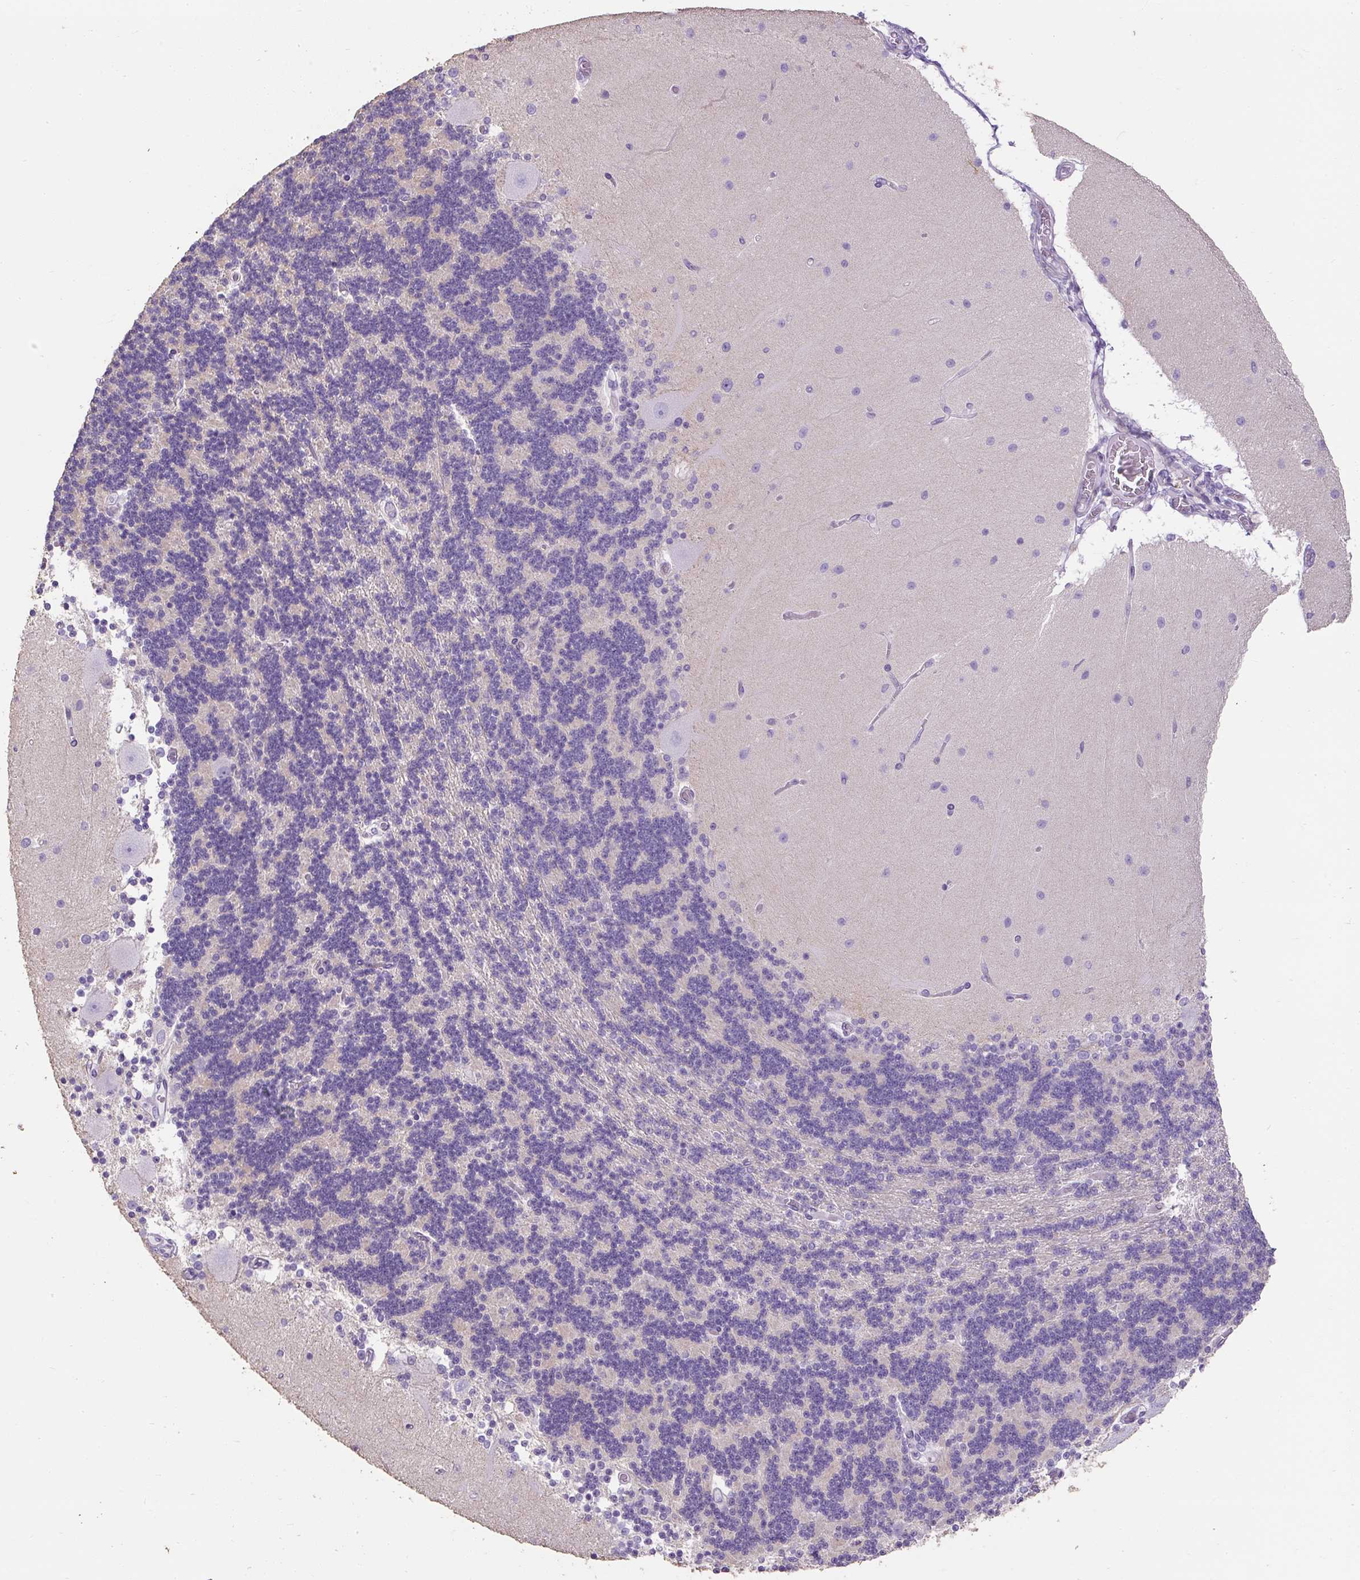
{"staining": {"intensity": "negative", "quantity": "none", "location": "none"}, "tissue": "cerebellum", "cell_type": "Cells in granular layer", "image_type": "normal", "snomed": [{"axis": "morphology", "description": "Normal tissue, NOS"}, {"axis": "topography", "description": "Cerebellum"}], "caption": "Immunohistochemical staining of unremarkable cerebellum demonstrates no significant positivity in cells in granular layer. (Stains: DAB (3,3'-diaminobenzidine) IHC with hematoxylin counter stain, Microscopy: brightfield microscopy at high magnification).", "gene": "C2CD4C", "patient": {"sex": "female", "age": 54}}